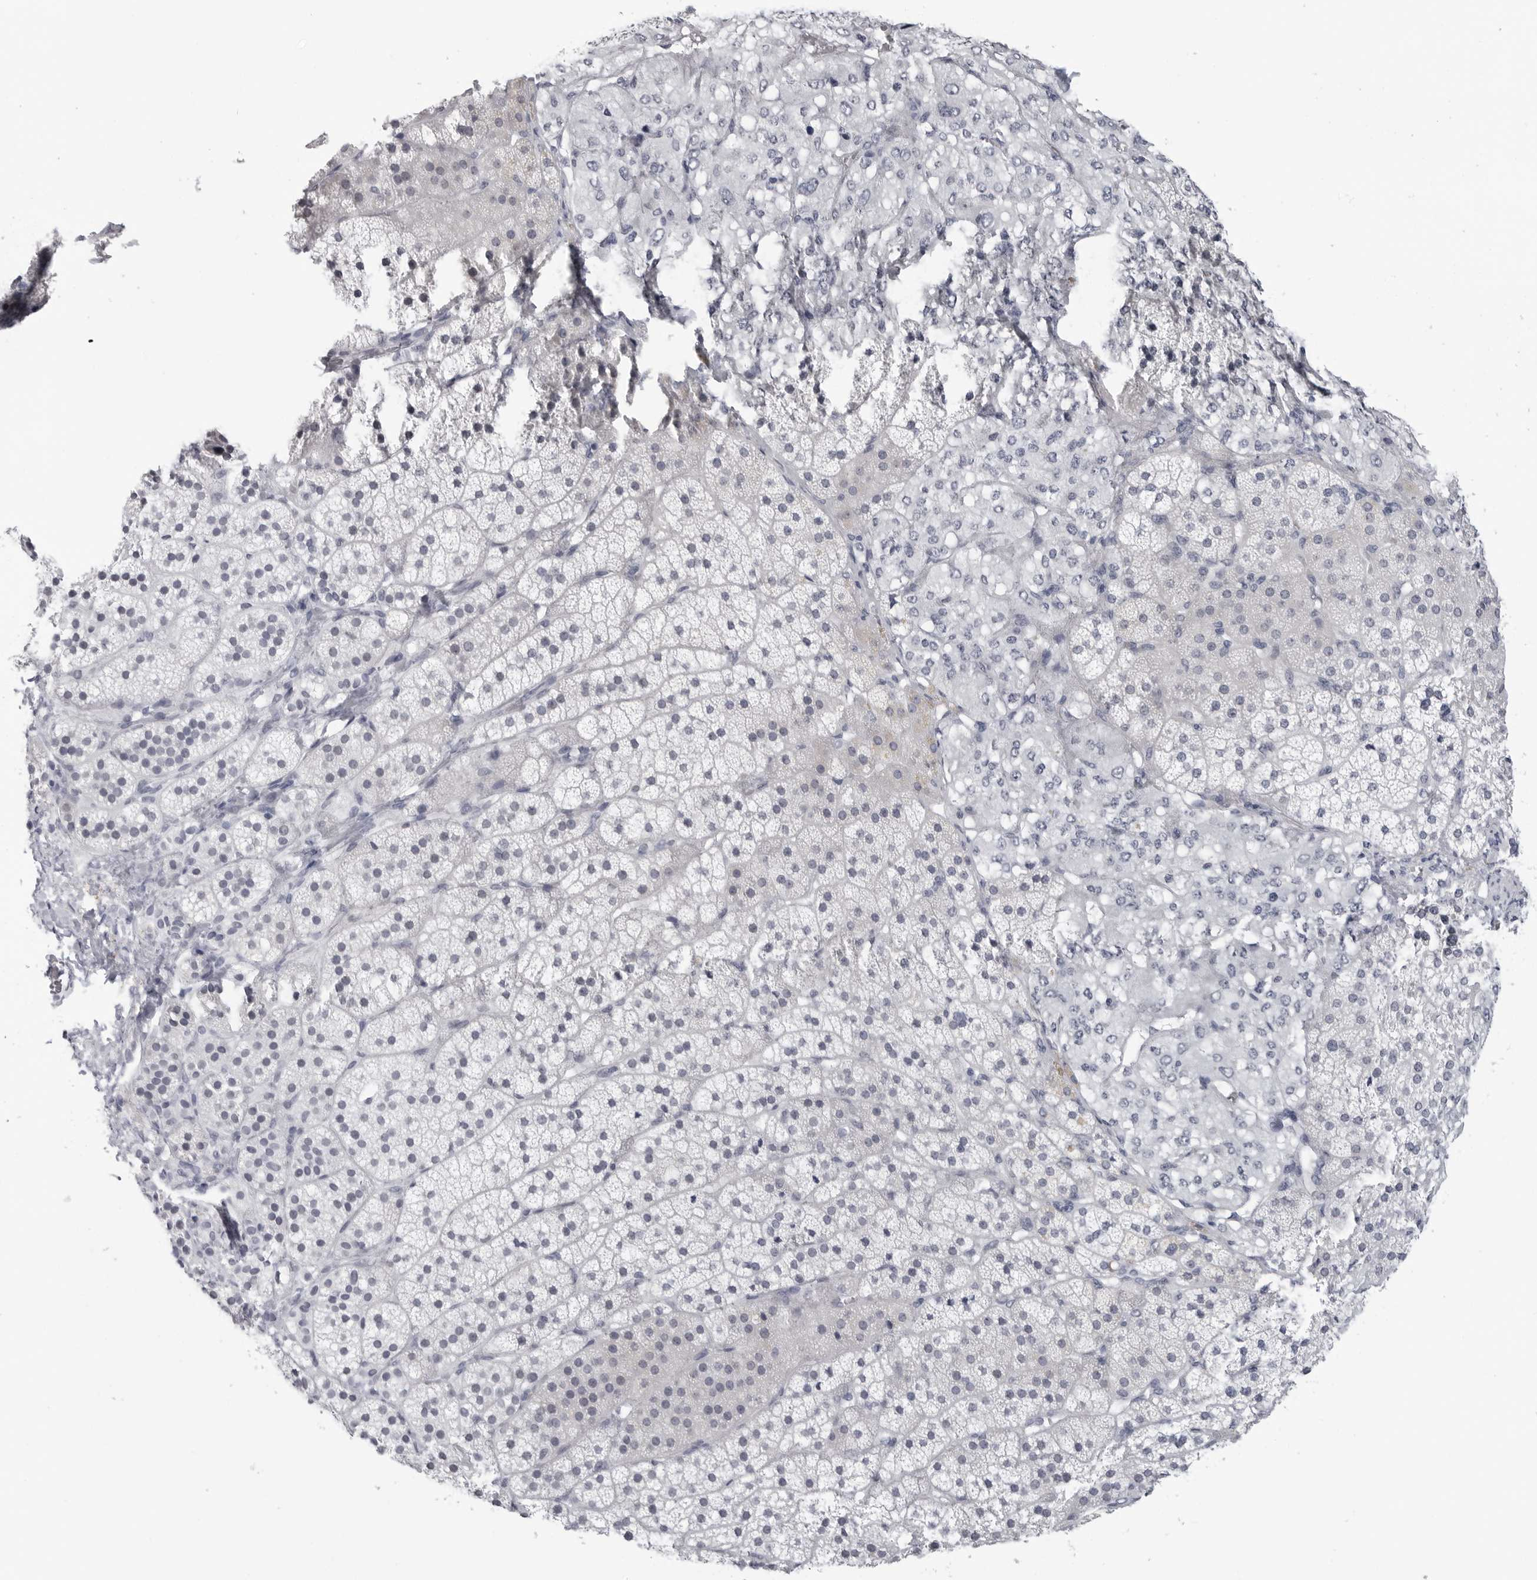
{"staining": {"intensity": "negative", "quantity": "none", "location": "none"}, "tissue": "adrenal gland", "cell_type": "Glandular cells", "image_type": "normal", "snomed": [{"axis": "morphology", "description": "Normal tissue, NOS"}, {"axis": "topography", "description": "Adrenal gland"}], "caption": "Human adrenal gland stained for a protein using IHC exhibits no expression in glandular cells.", "gene": "PGA3", "patient": {"sex": "female", "age": 44}}